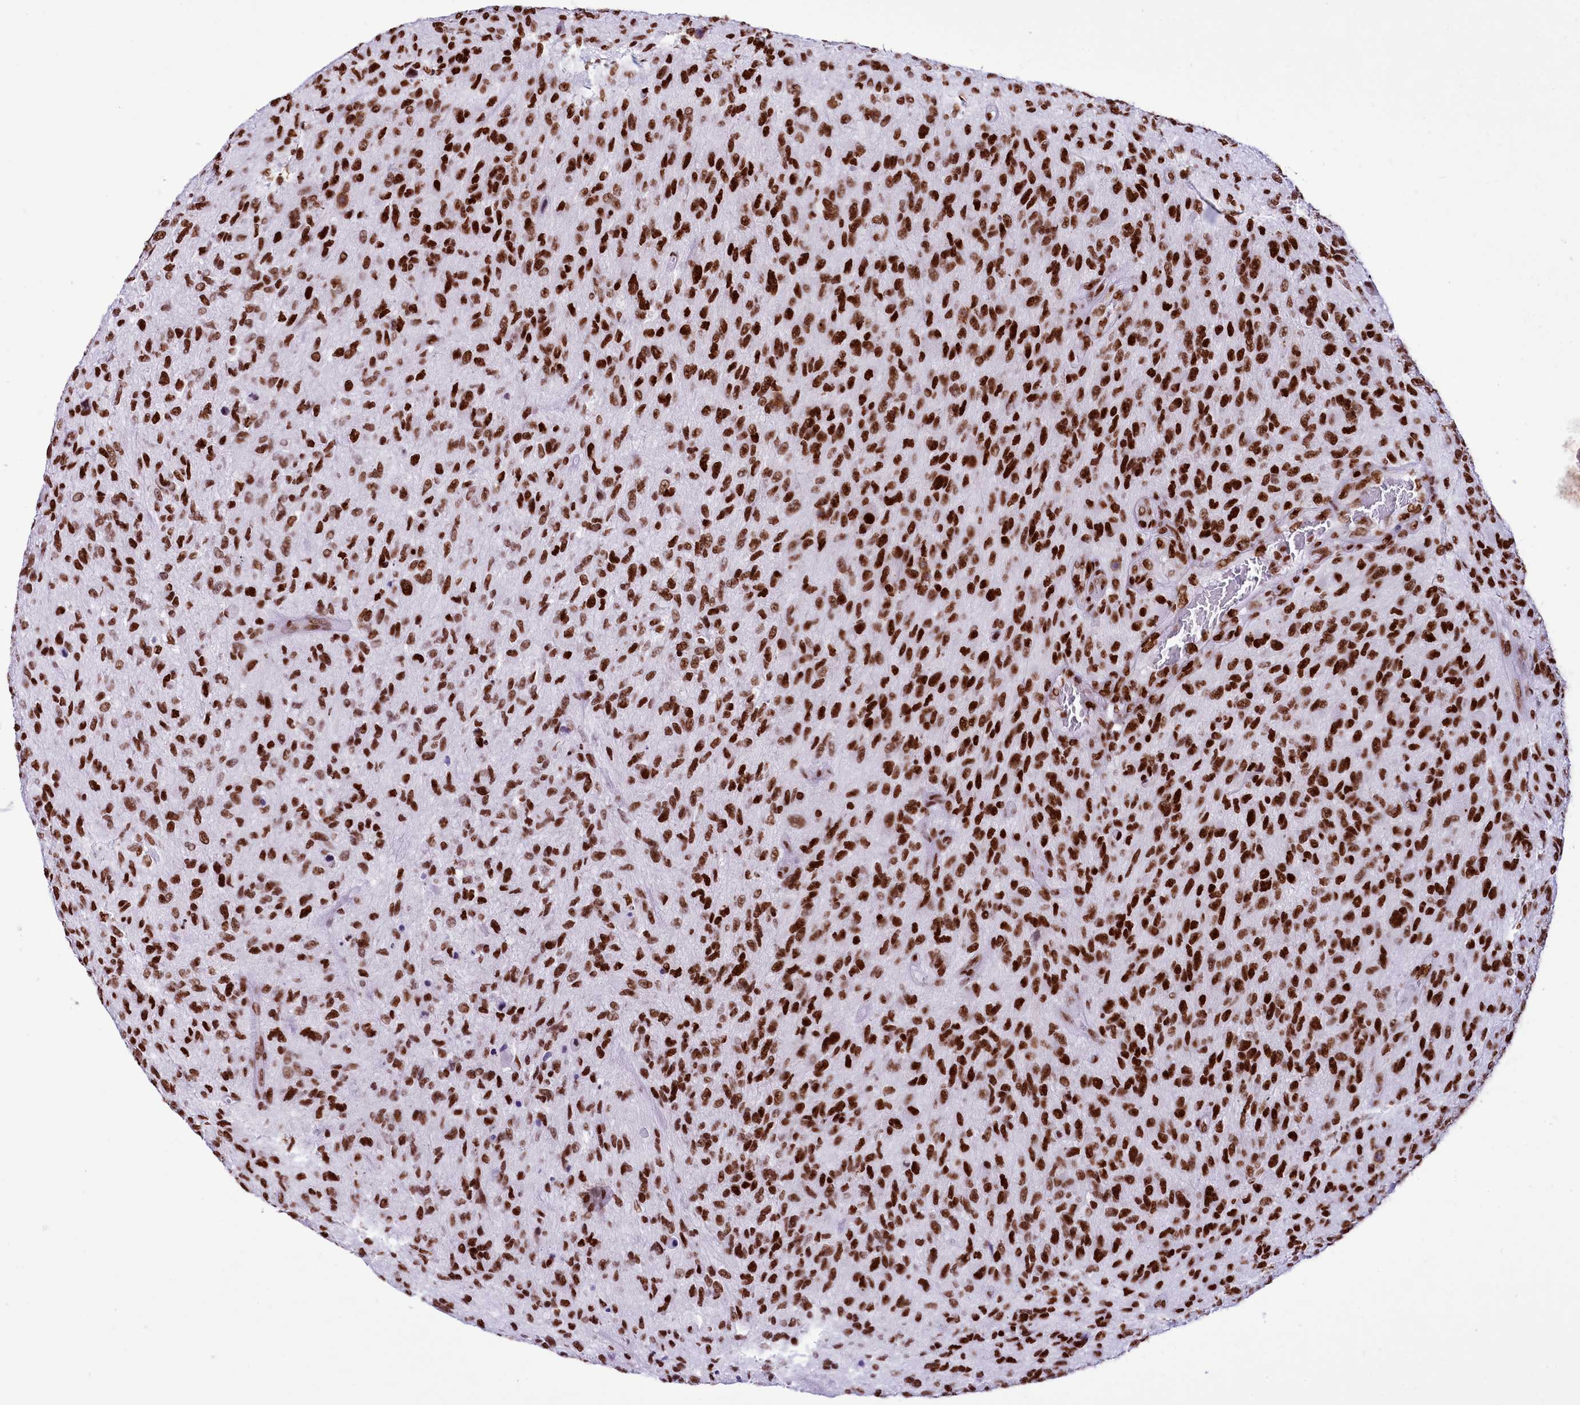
{"staining": {"intensity": "strong", "quantity": ">75%", "location": "nuclear"}, "tissue": "glioma", "cell_type": "Tumor cells", "image_type": "cancer", "snomed": [{"axis": "morphology", "description": "Glioma, malignant, High grade"}, {"axis": "topography", "description": "Brain"}], "caption": "Immunohistochemistry (IHC) (DAB) staining of human high-grade glioma (malignant) exhibits strong nuclear protein staining in approximately >75% of tumor cells. The protein is shown in brown color, while the nuclei are stained blue.", "gene": "RALY", "patient": {"sex": "male", "age": 47}}